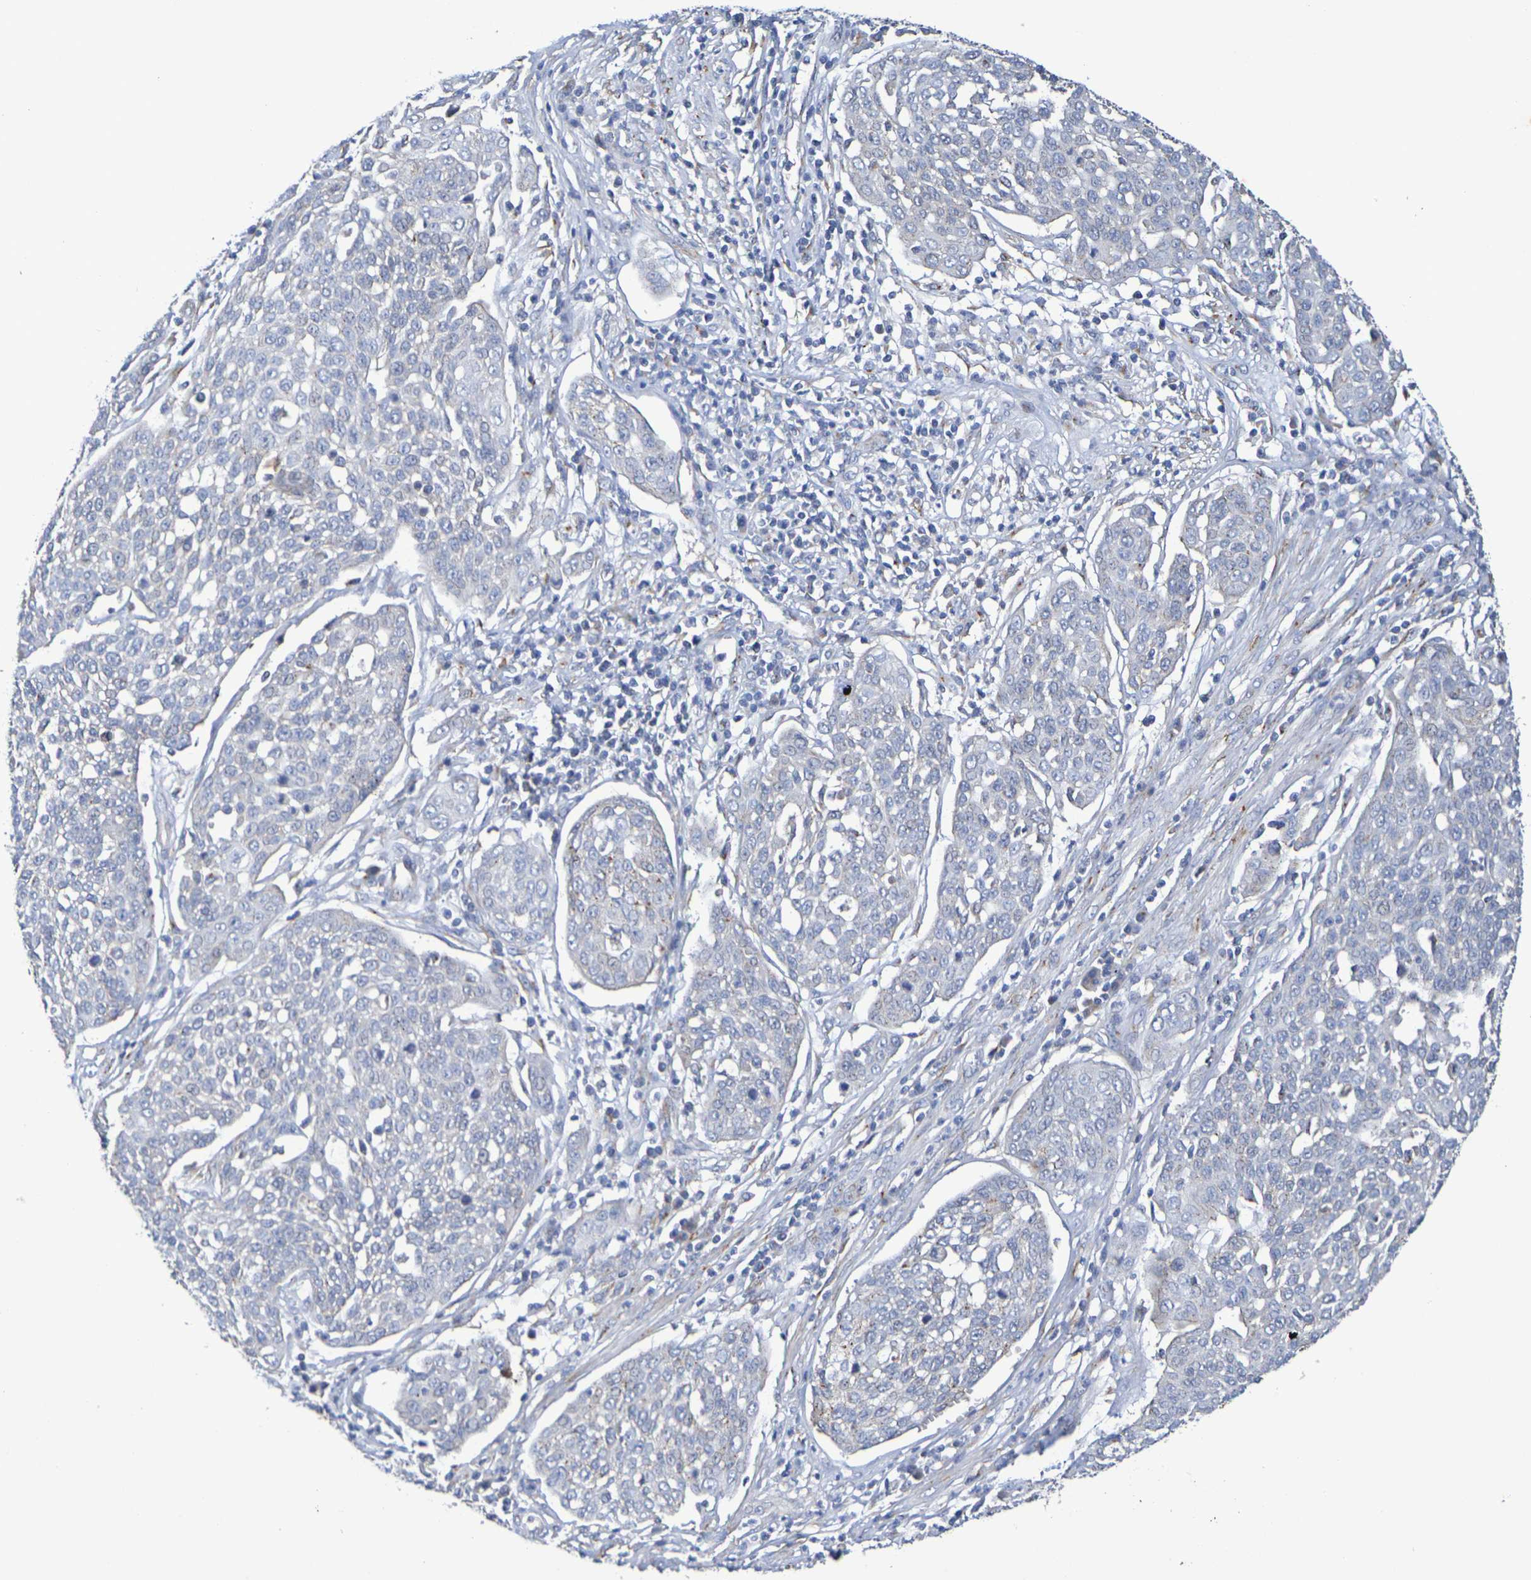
{"staining": {"intensity": "negative", "quantity": "none", "location": "none"}, "tissue": "cervical cancer", "cell_type": "Tumor cells", "image_type": "cancer", "snomed": [{"axis": "morphology", "description": "Squamous cell carcinoma, NOS"}, {"axis": "topography", "description": "Cervix"}], "caption": "A histopathology image of human cervical cancer (squamous cell carcinoma) is negative for staining in tumor cells.", "gene": "DCP2", "patient": {"sex": "female", "age": 34}}